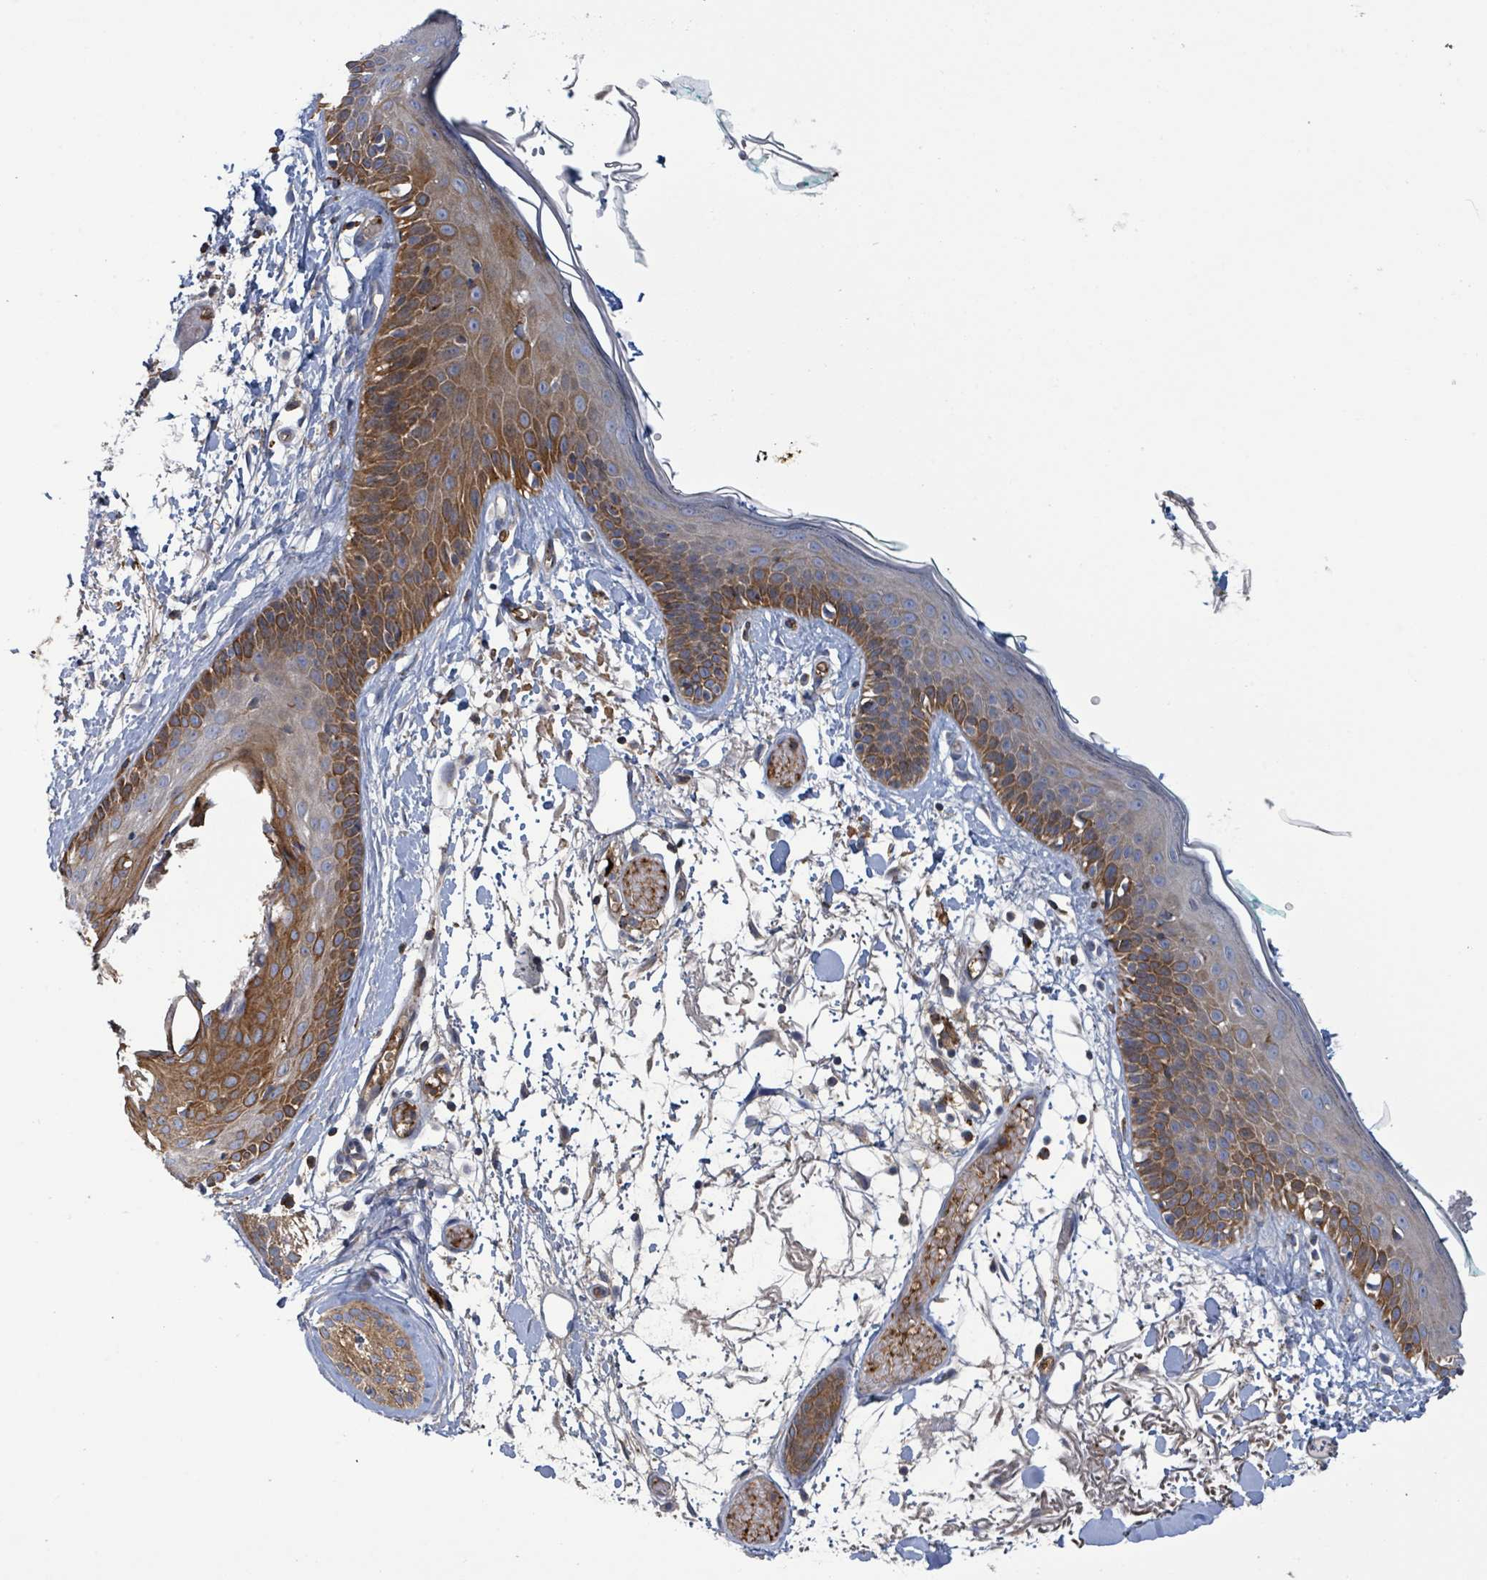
{"staining": {"intensity": "moderate", "quantity": "25%-75%", "location": "cytoplasmic/membranous"}, "tissue": "skin", "cell_type": "Fibroblasts", "image_type": "normal", "snomed": [{"axis": "morphology", "description": "Normal tissue, NOS"}, {"axis": "topography", "description": "Skin"}], "caption": "An immunohistochemistry (IHC) histopathology image of normal tissue is shown. Protein staining in brown highlights moderate cytoplasmic/membranous positivity in skin within fibroblasts.", "gene": "PLAAT1", "patient": {"sex": "male", "age": 79}}